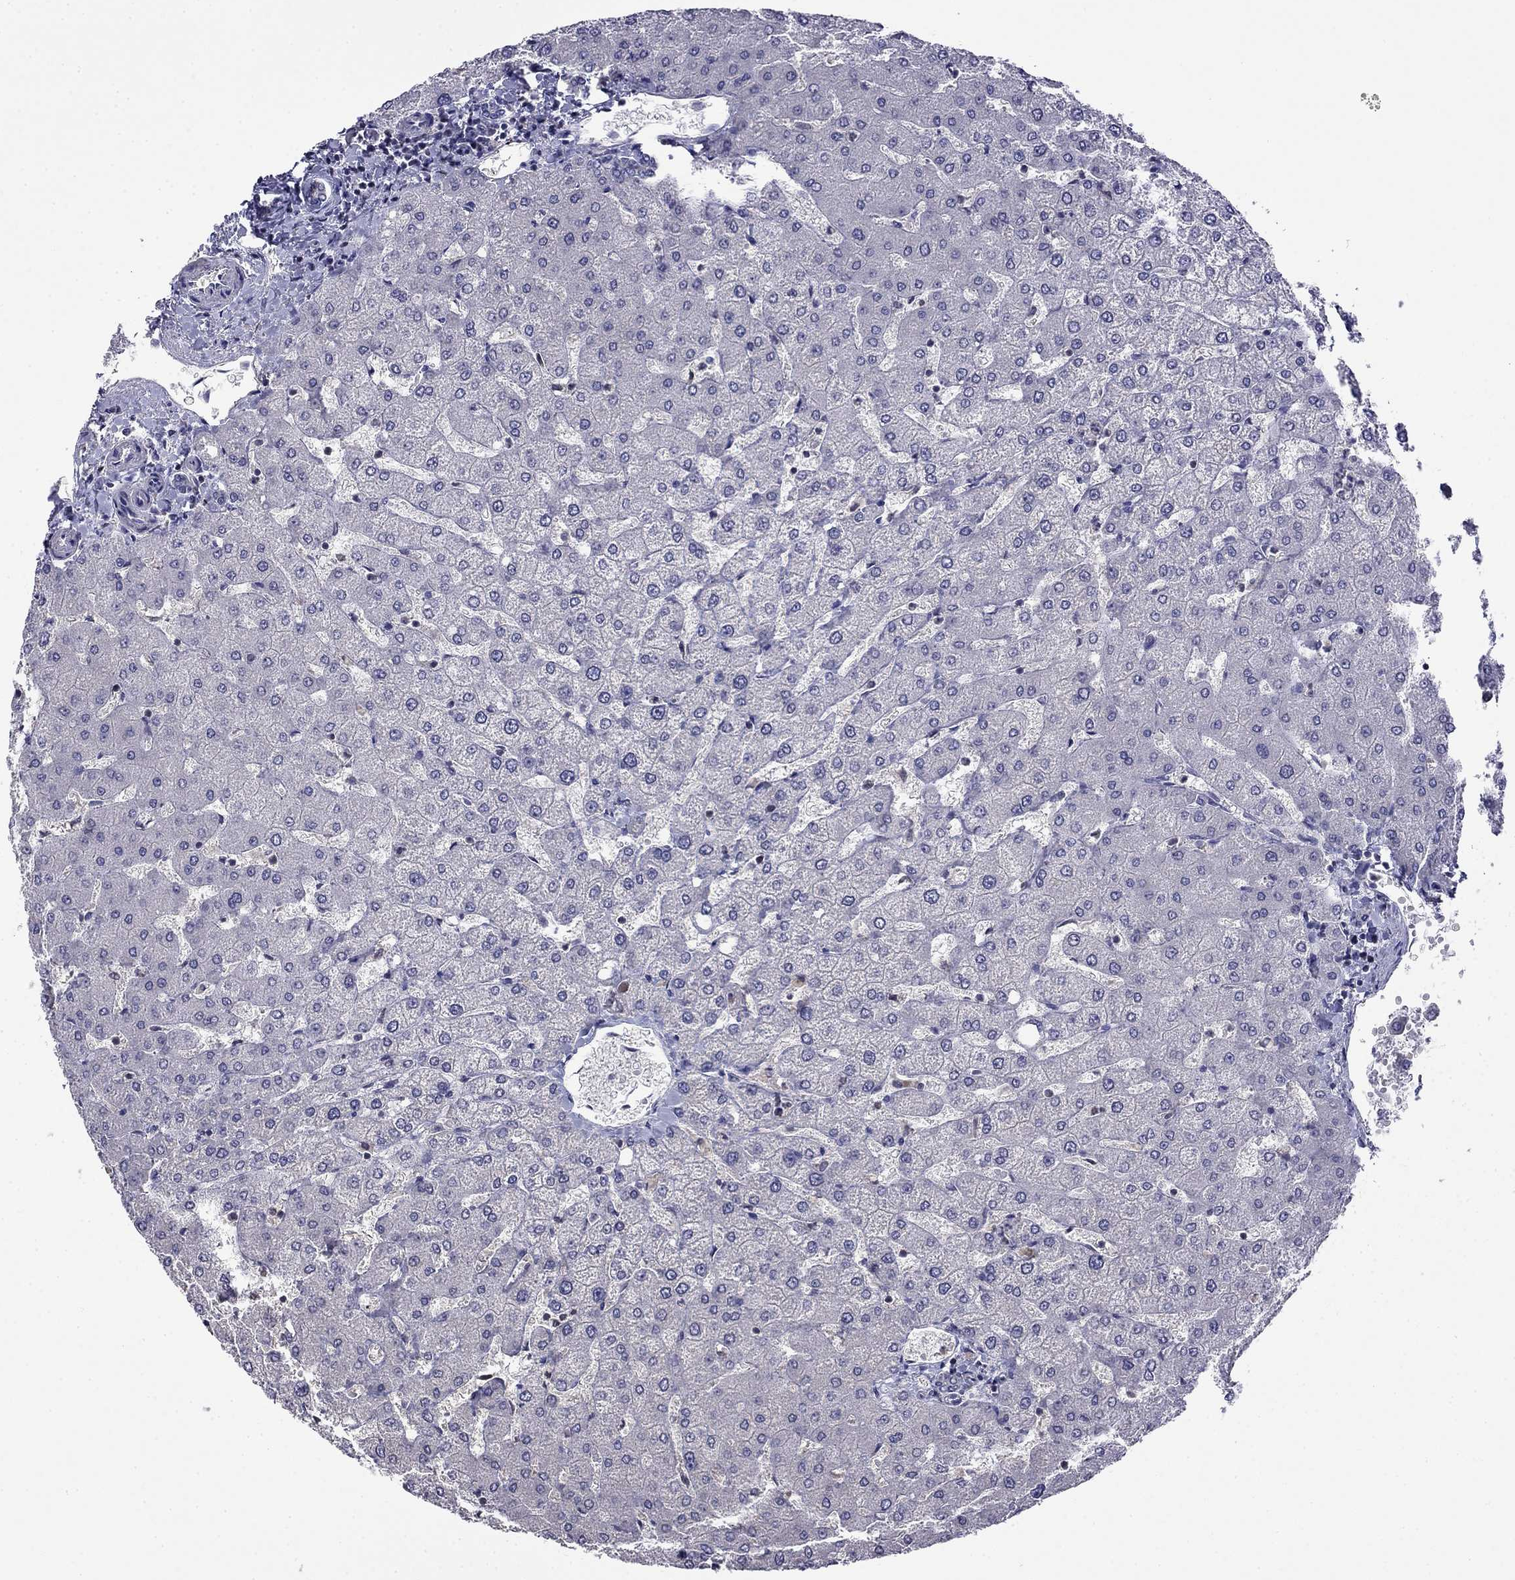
{"staining": {"intensity": "negative", "quantity": "none", "location": "none"}, "tissue": "liver", "cell_type": "Cholangiocytes", "image_type": "normal", "snomed": [{"axis": "morphology", "description": "Normal tissue, NOS"}, {"axis": "topography", "description": "Liver"}], "caption": "This is an immunohistochemistry image of normal human liver. There is no expression in cholangiocytes.", "gene": "GUCA1B", "patient": {"sex": "female", "age": 54}}